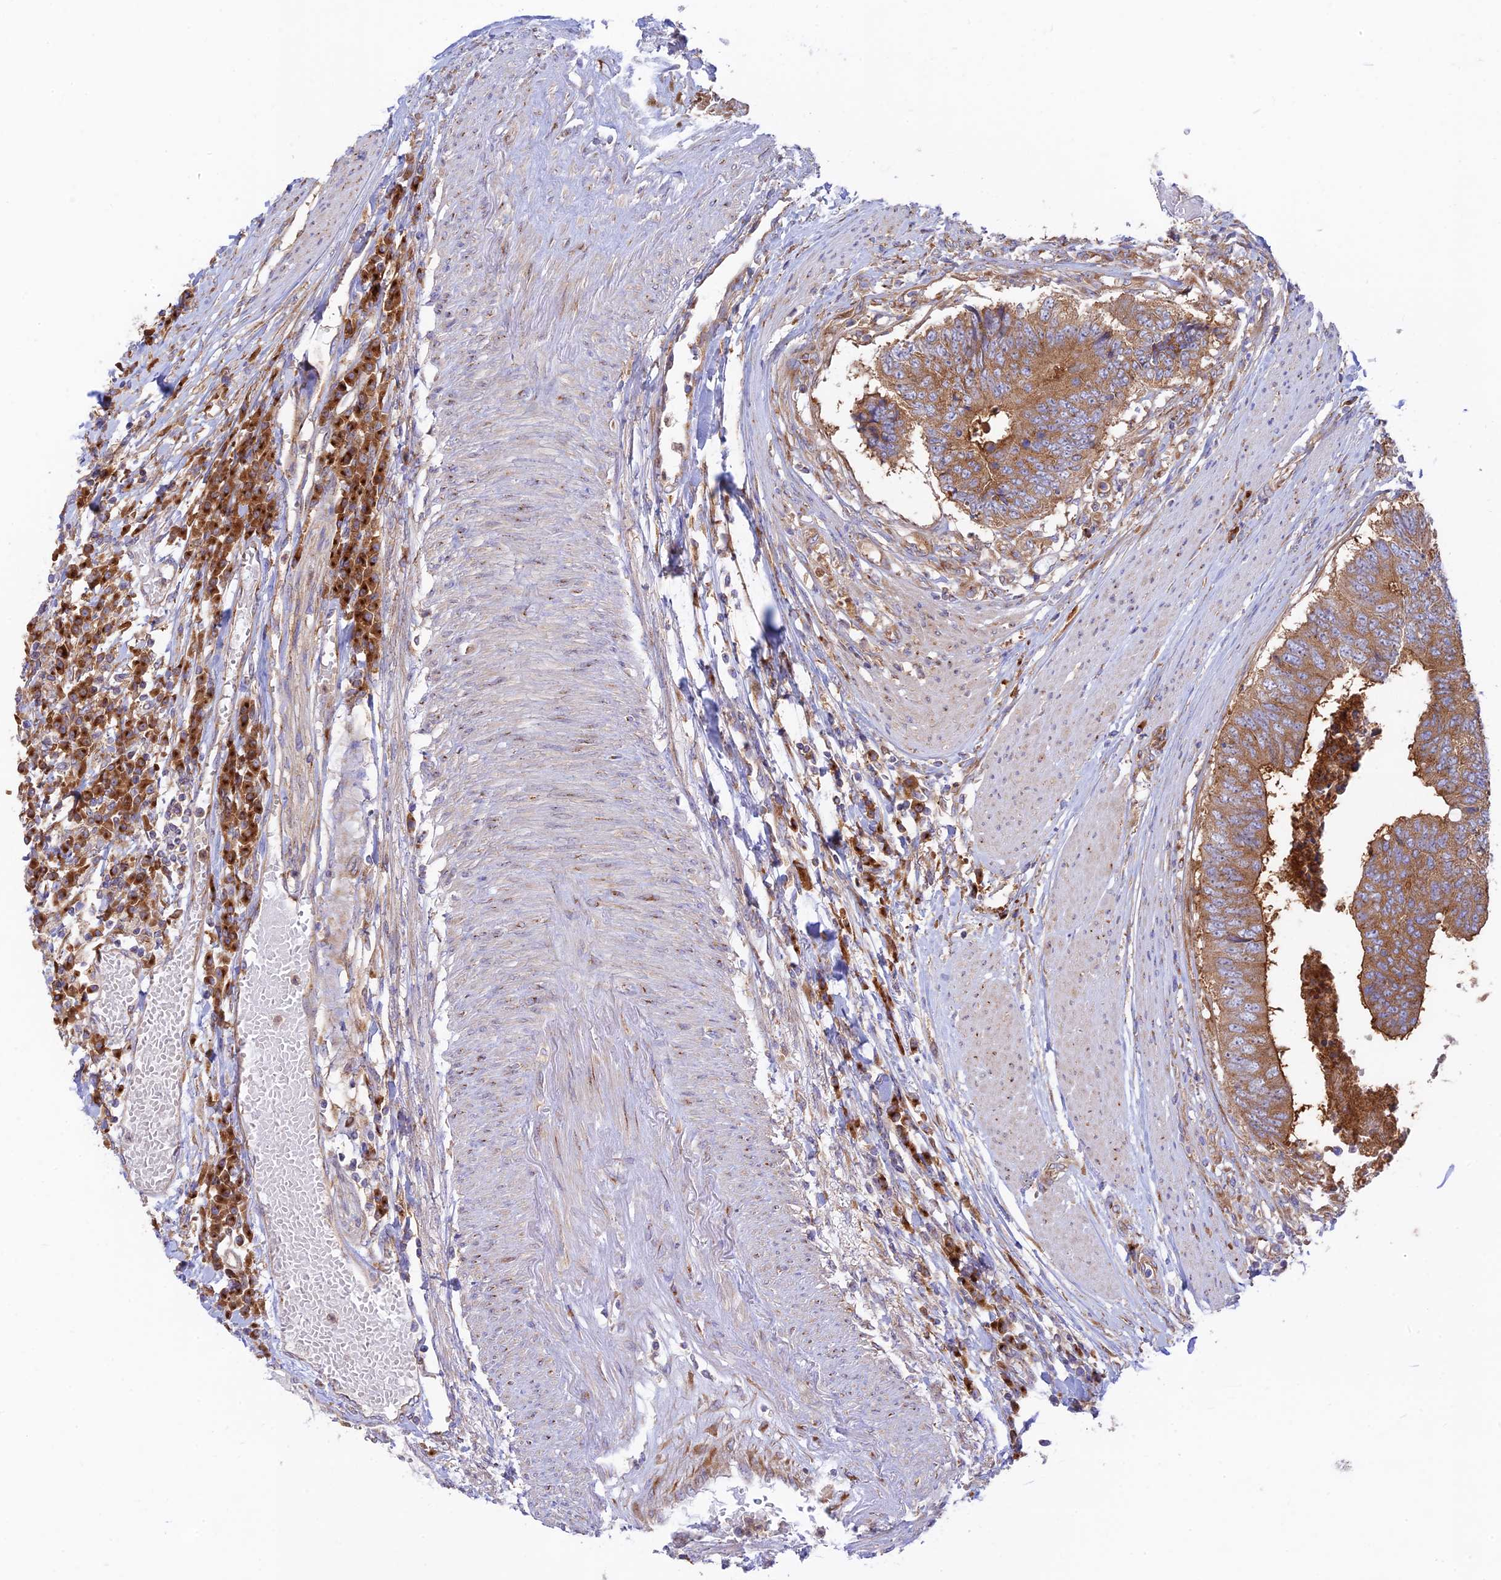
{"staining": {"intensity": "moderate", "quantity": ">75%", "location": "cytoplasmic/membranous"}, "tissue": "colorectal cancer", "cell_type": "Tumor cells", "image_type": "cancer", "snomed": [{"axis": "morphology", "description": "Adenocarcinoma, NOS"}, {"axis": "topography", "description": "Rectum"}], "caption": "IHC micrograph of colorectal adenocarcinoma stained for a protein (brown), which shows medium levels of moderate cytoplasmic/membranous positivity in about >75% of tumor cells.", "gene": "GOLGA3", "patient": {"sex": "male", "age": 84}}